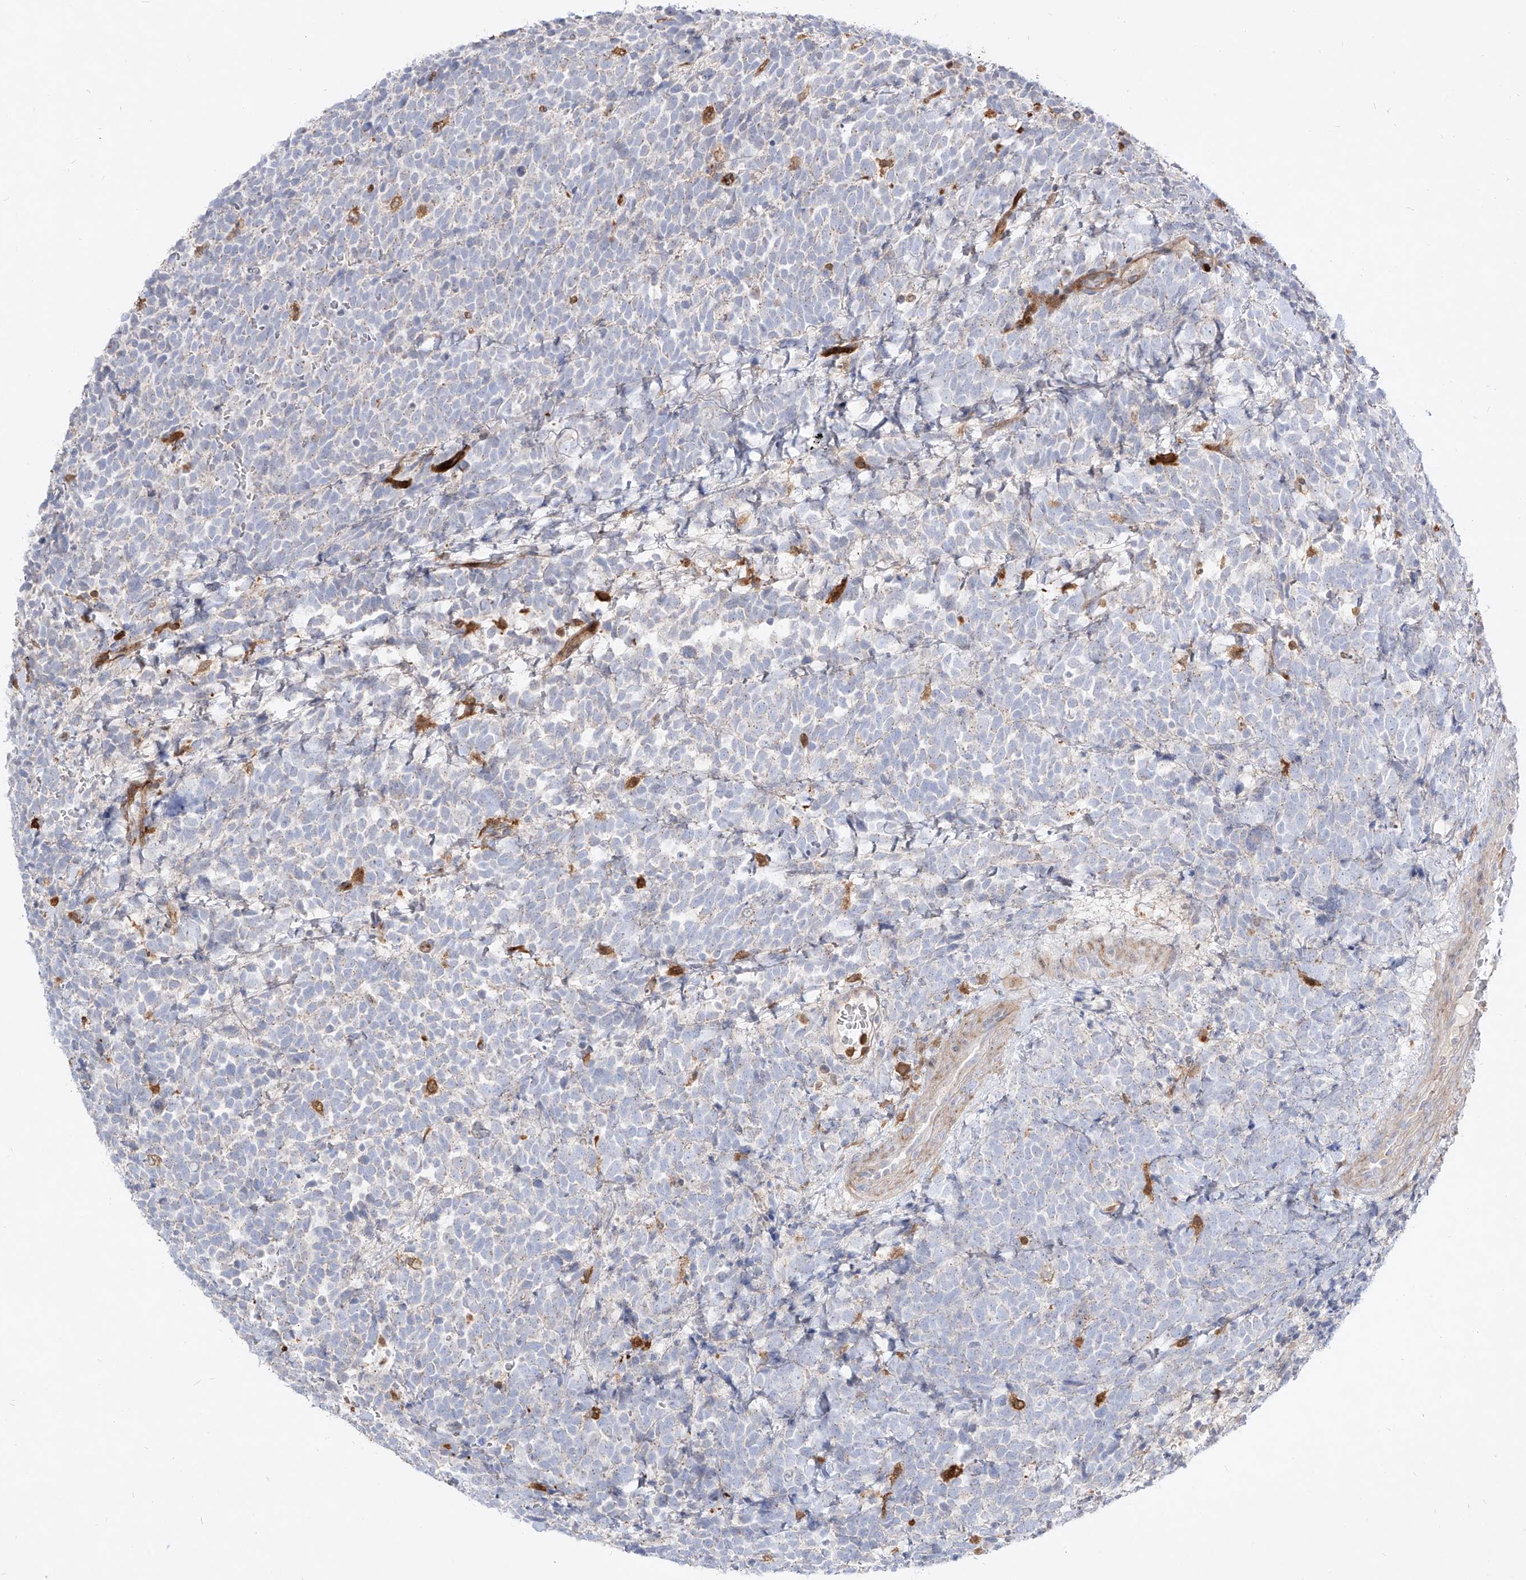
{"staining": {"intensity": "negative", "quantity": "none", "location": "none"}, "tissue": "urothelial cancer", "cell_type": "Tumor cells", "image_type": "cancer", "snomed": [{"axis": "morphology", "description": "Urothelial carcinoma, High grade"}, {"axis": "topography", "description": "Urinary bladder"}], "caption": "Urothelial carcinoma (high-grade) stained for a protein using IHC demonstrates no staining tumor cells.", "gene": "KYNU", "patient": {"sex": "female", "age": 82}}